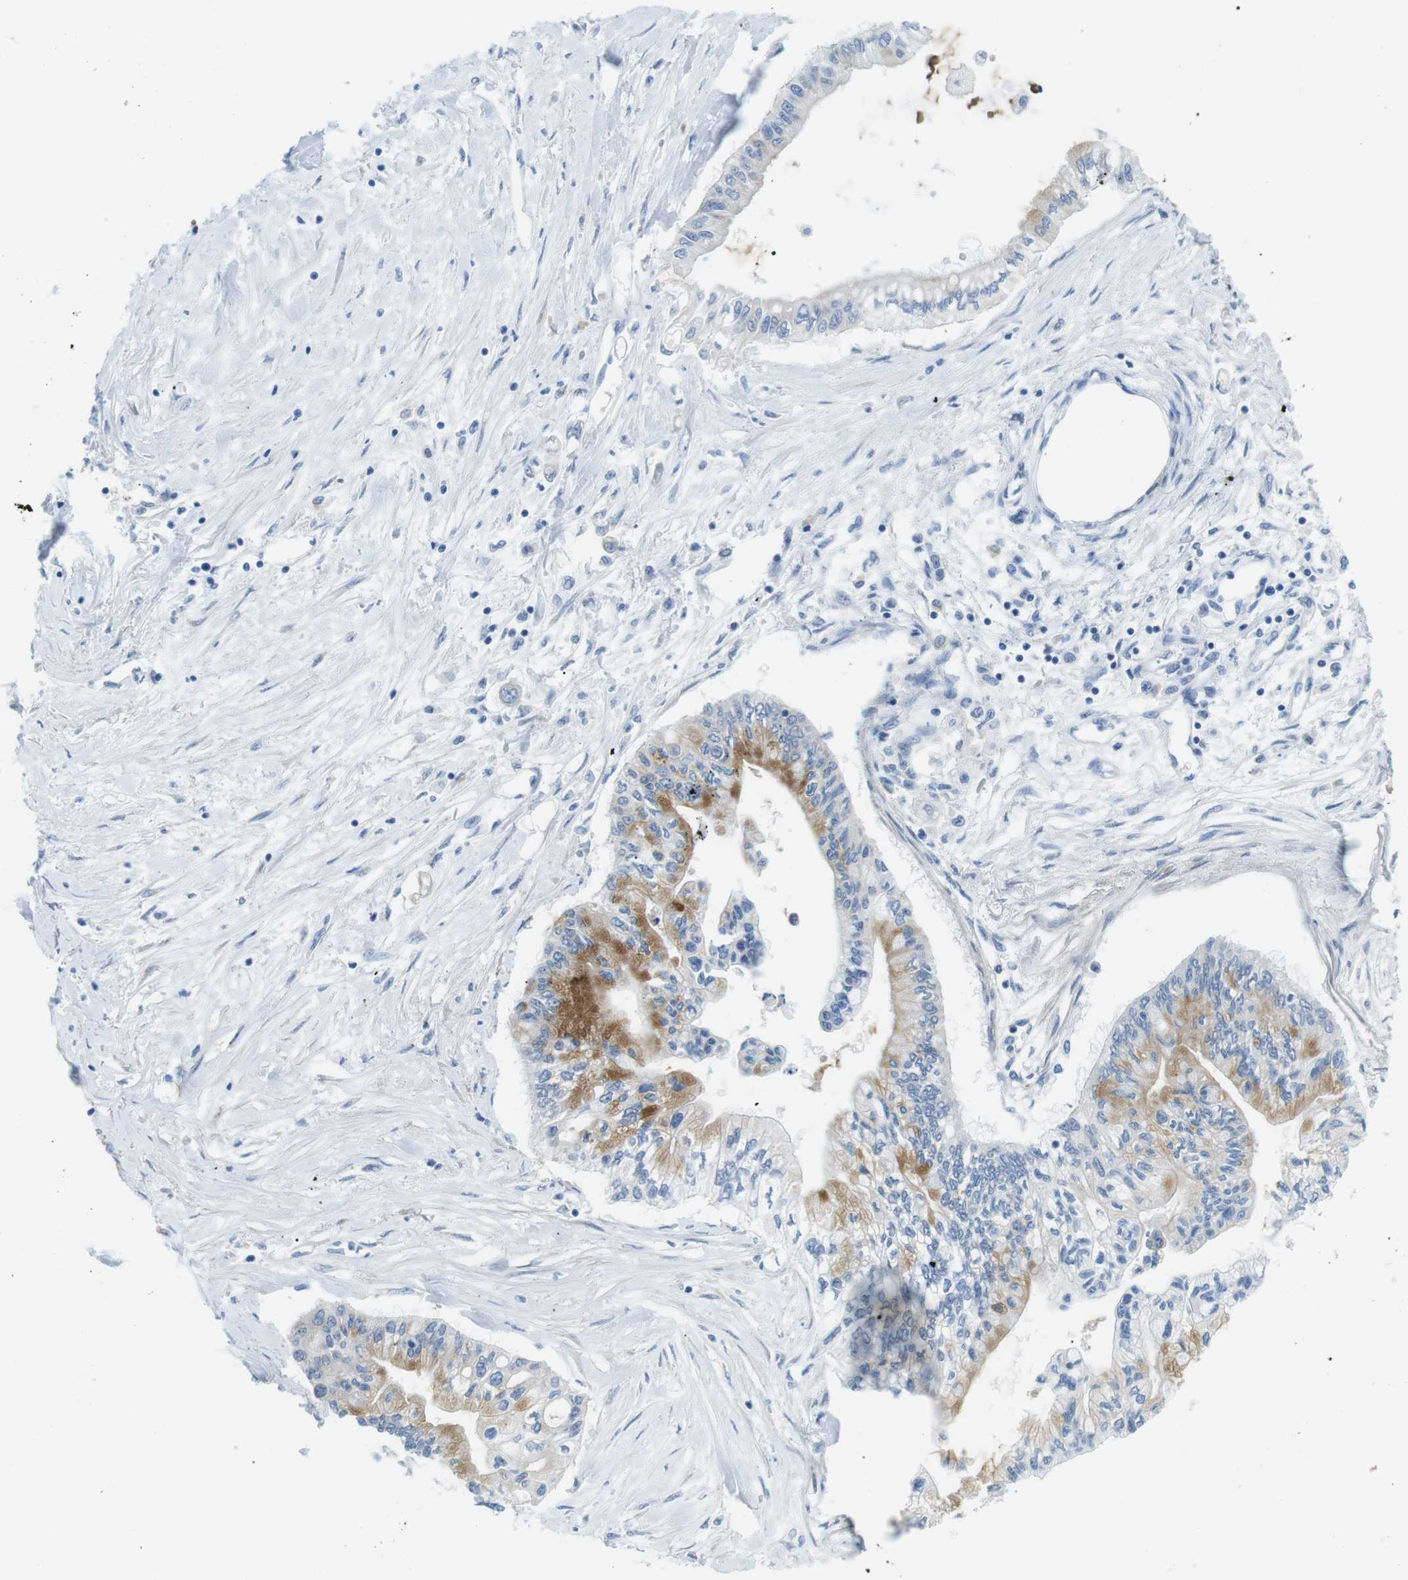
{"staining": {"intensity": "moderate", "quantity": "25%-75%", "location": "cytoplasmic/membranous"}, "tissue": "pancreatic cancer", "cell_type": "Tumor cells", "image_type": "cancer", "snomed": [{"axis": "morphology", "description": "Adenocarcinoma, NOS"}, {"axis": "topography", "description": "Pancreas"}], "caption": "High-magnification brightfield microscopy of adenocarcinoma (pancreatic) stained with DAB (brown) and counterstained with hematoxylin (blue). tumor cells exhibit moderate cytoplasmic/membranous positivity is appreciated in about25%-75% of cells. The protein of interest is shown in brown color, while the nuclei are stained blue.", "gene": "WSCD1", "patient": {"sex": "female", "age": 77}}